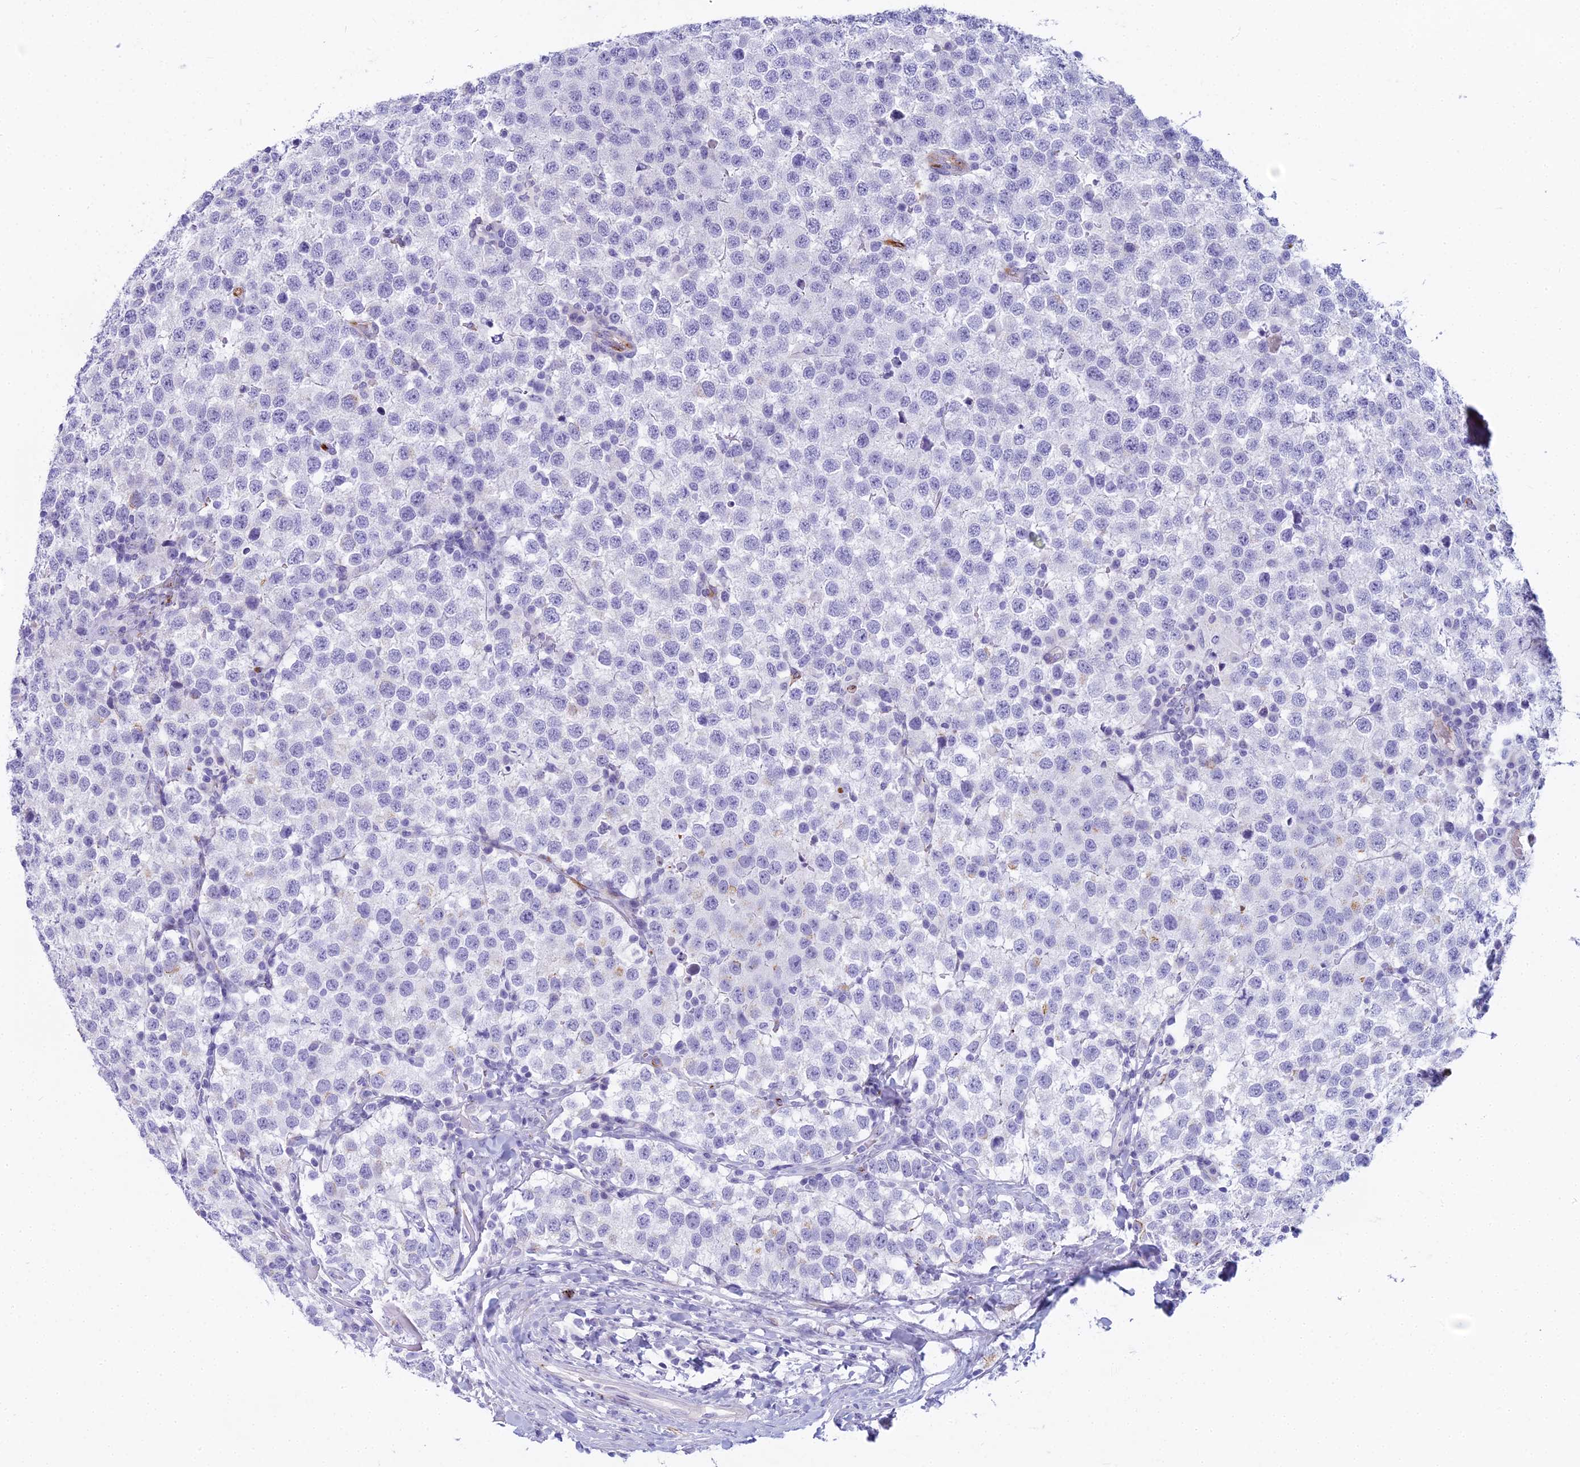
{"staining": {"intensity": "negative", "quantity": "none", "location": "none"}, "tissue": "testis cancer", "cell_type": "Tumor cells", "image_type": "cancer", "snomed": [{"axis": "morphology", "description": "Seminoma, NOS"}, {"axis": "topography", "description": "Testis"}], "caption": "This is an IHC image of testis cancer. There is no staining in tumor cells.", "gene": "EVI2A", "patient": {"sex": "male", "age": 34}}